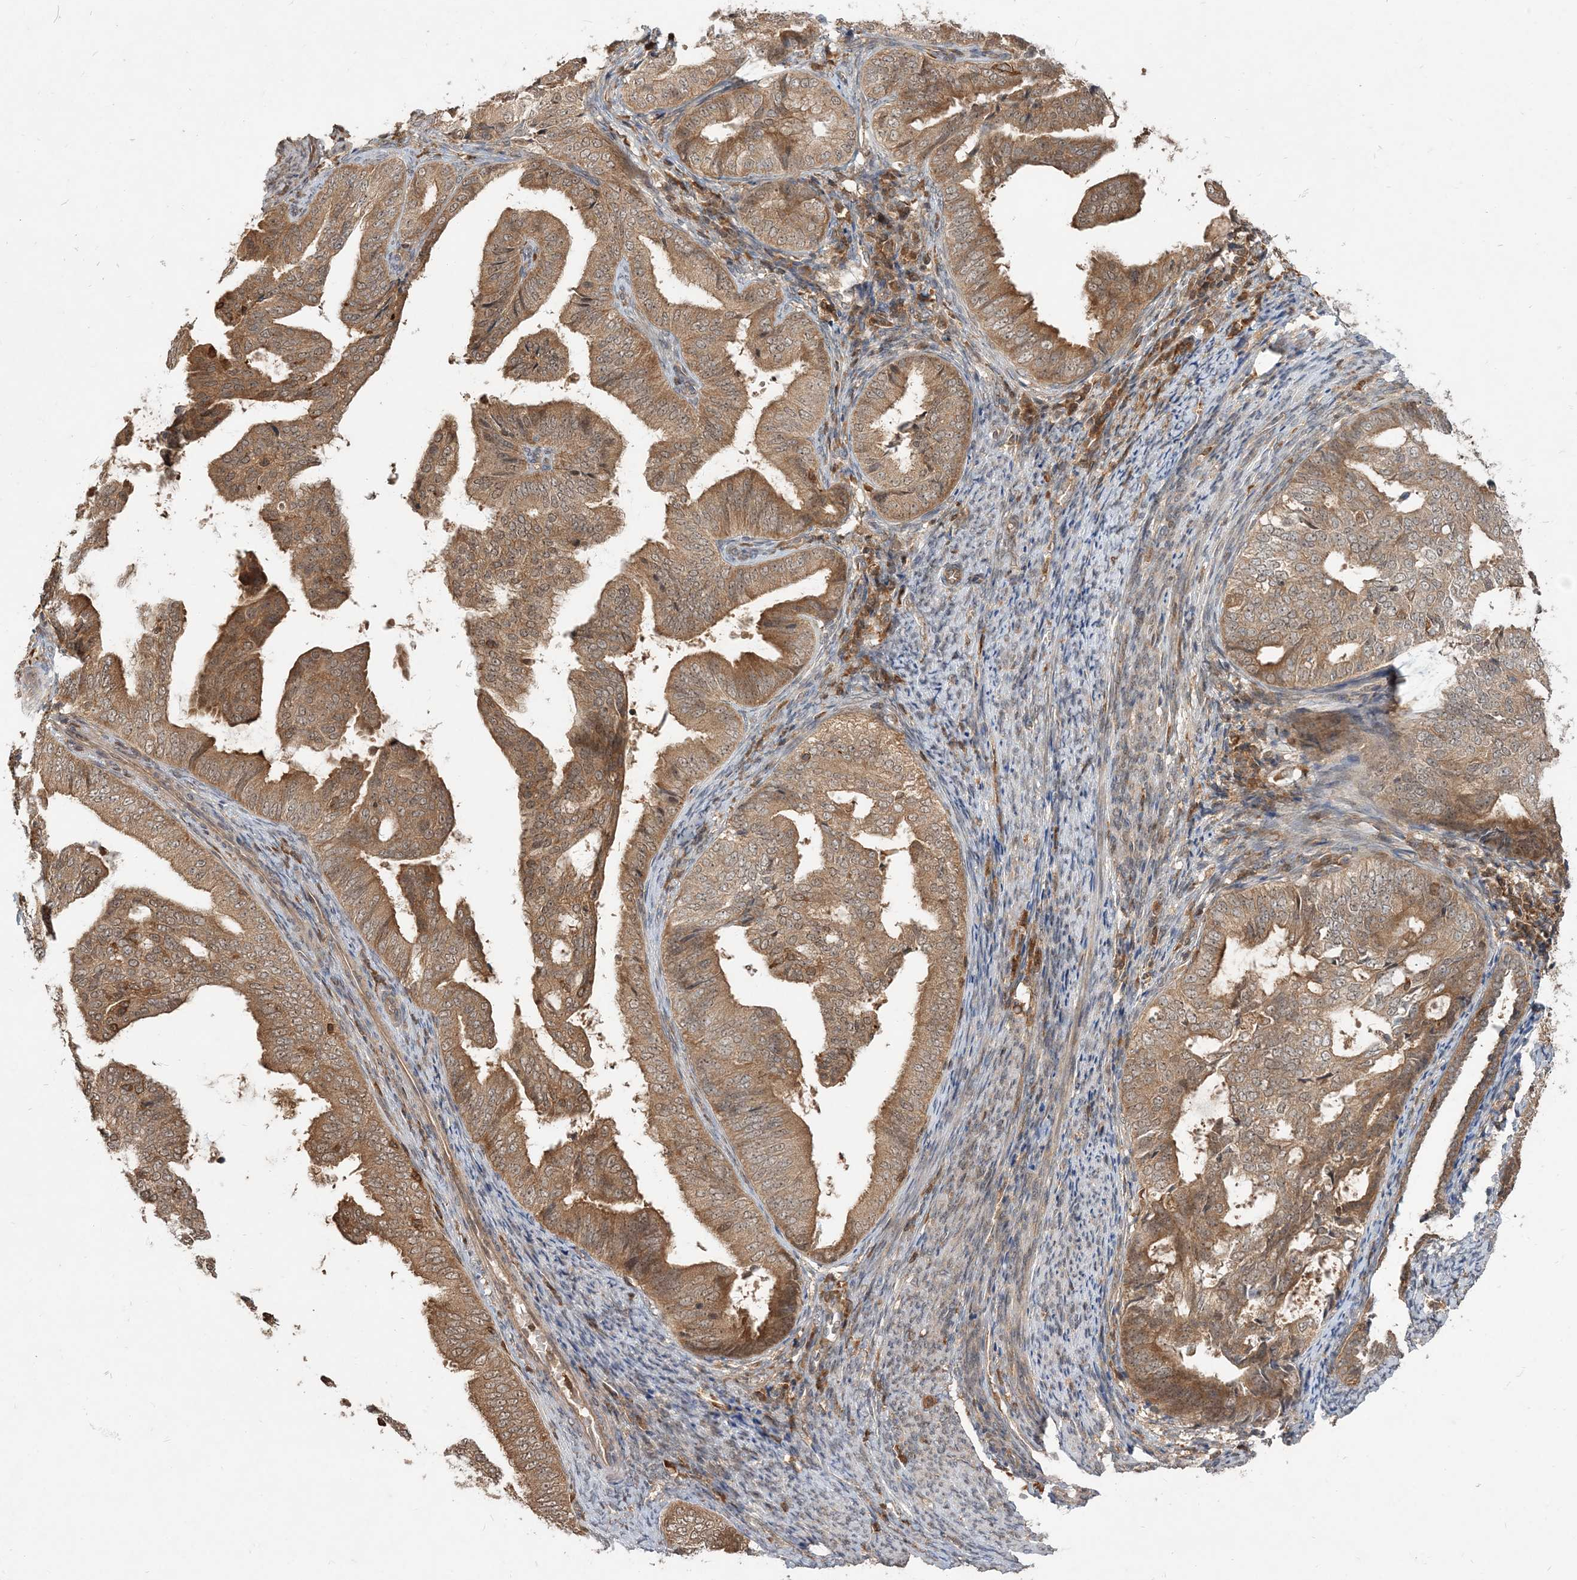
{"staining": {"intensity": "moderate", "quantity": ">75%", "location": "cytoplasmic/membranous"}, "tissue": "endometrial cancer", "cell_type": "Tumor cells", "image_type": "cancer", "snomed": [{"axis": "morphology", "description": "Adenocarcinoma, NOS"}, {"axis": "topography", "description": "Endometrium"}], "caption": "The histopathology image displays a brown stain indicating the presence of a protein in the cytoplasmic/membranous of tumor cells in endometrial cancer (adenocarcinoma). Using DAB (3,3'-diaminobenzidine) (brown) and hematoxylin (blue) stains, captured at high magnification using brightfield microscopy.", "gene": "CAB39", "patient": {"sex": "female", "age": 58}}